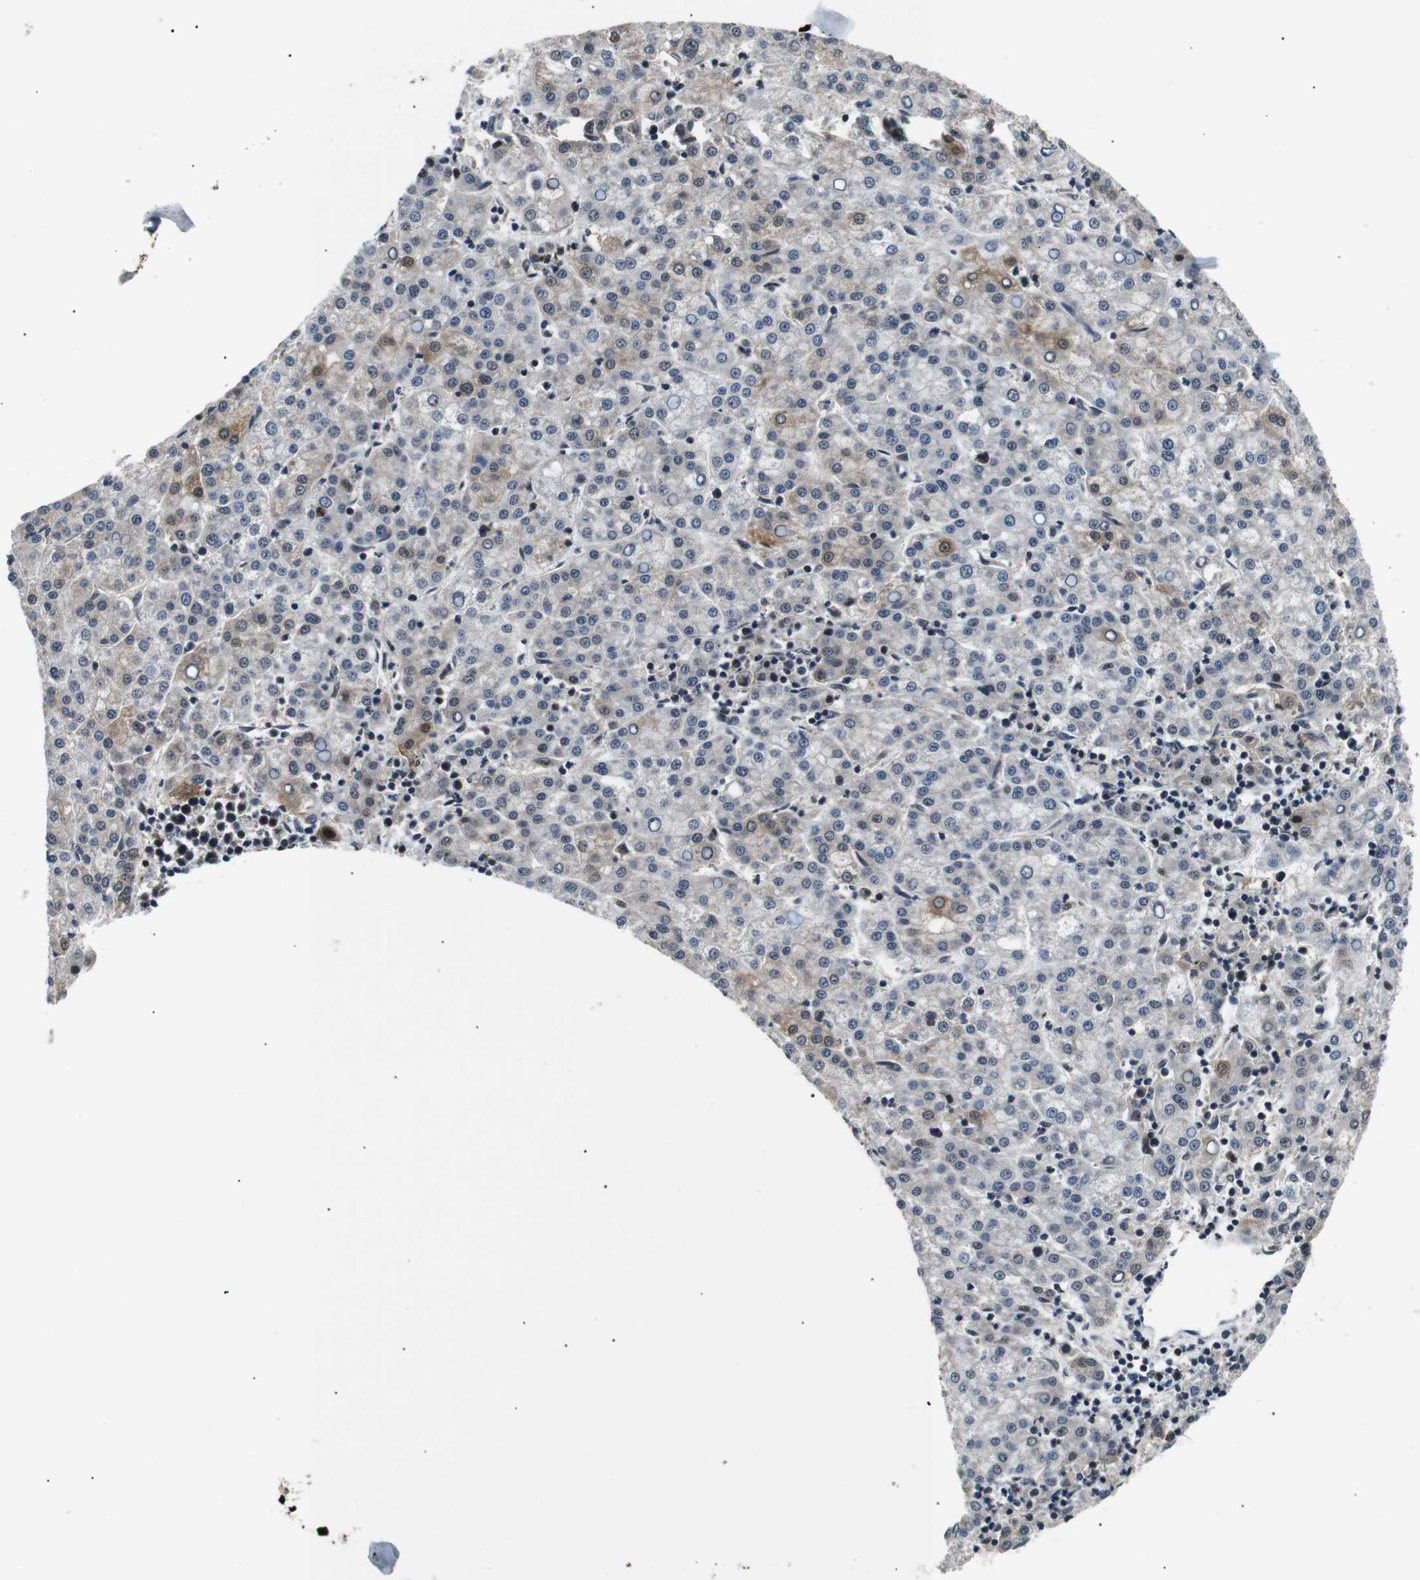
{"staining": {"intensity": "moderate", "quantity": "<25%", "location": "cytoplasmic/membranous,nuclear"}, "tissue": "liver cancer", "cell_type": "Tumor cells", "image_type": "cancer", "snomed": [{"axis": "morphology", "description": "Carcinoma, Hepatocellular, NOS"}, {"axis": "topography", "description": "Liver"}], "caption": "Tumor cells display low levels of moderate cytoplasmic/membranous and nuclear expression in approximately <25% of cells in liver cancer (hepatocellular carcinoma).", "gene": "SKP1", "patient": {"sex": "female", "age": 58}}